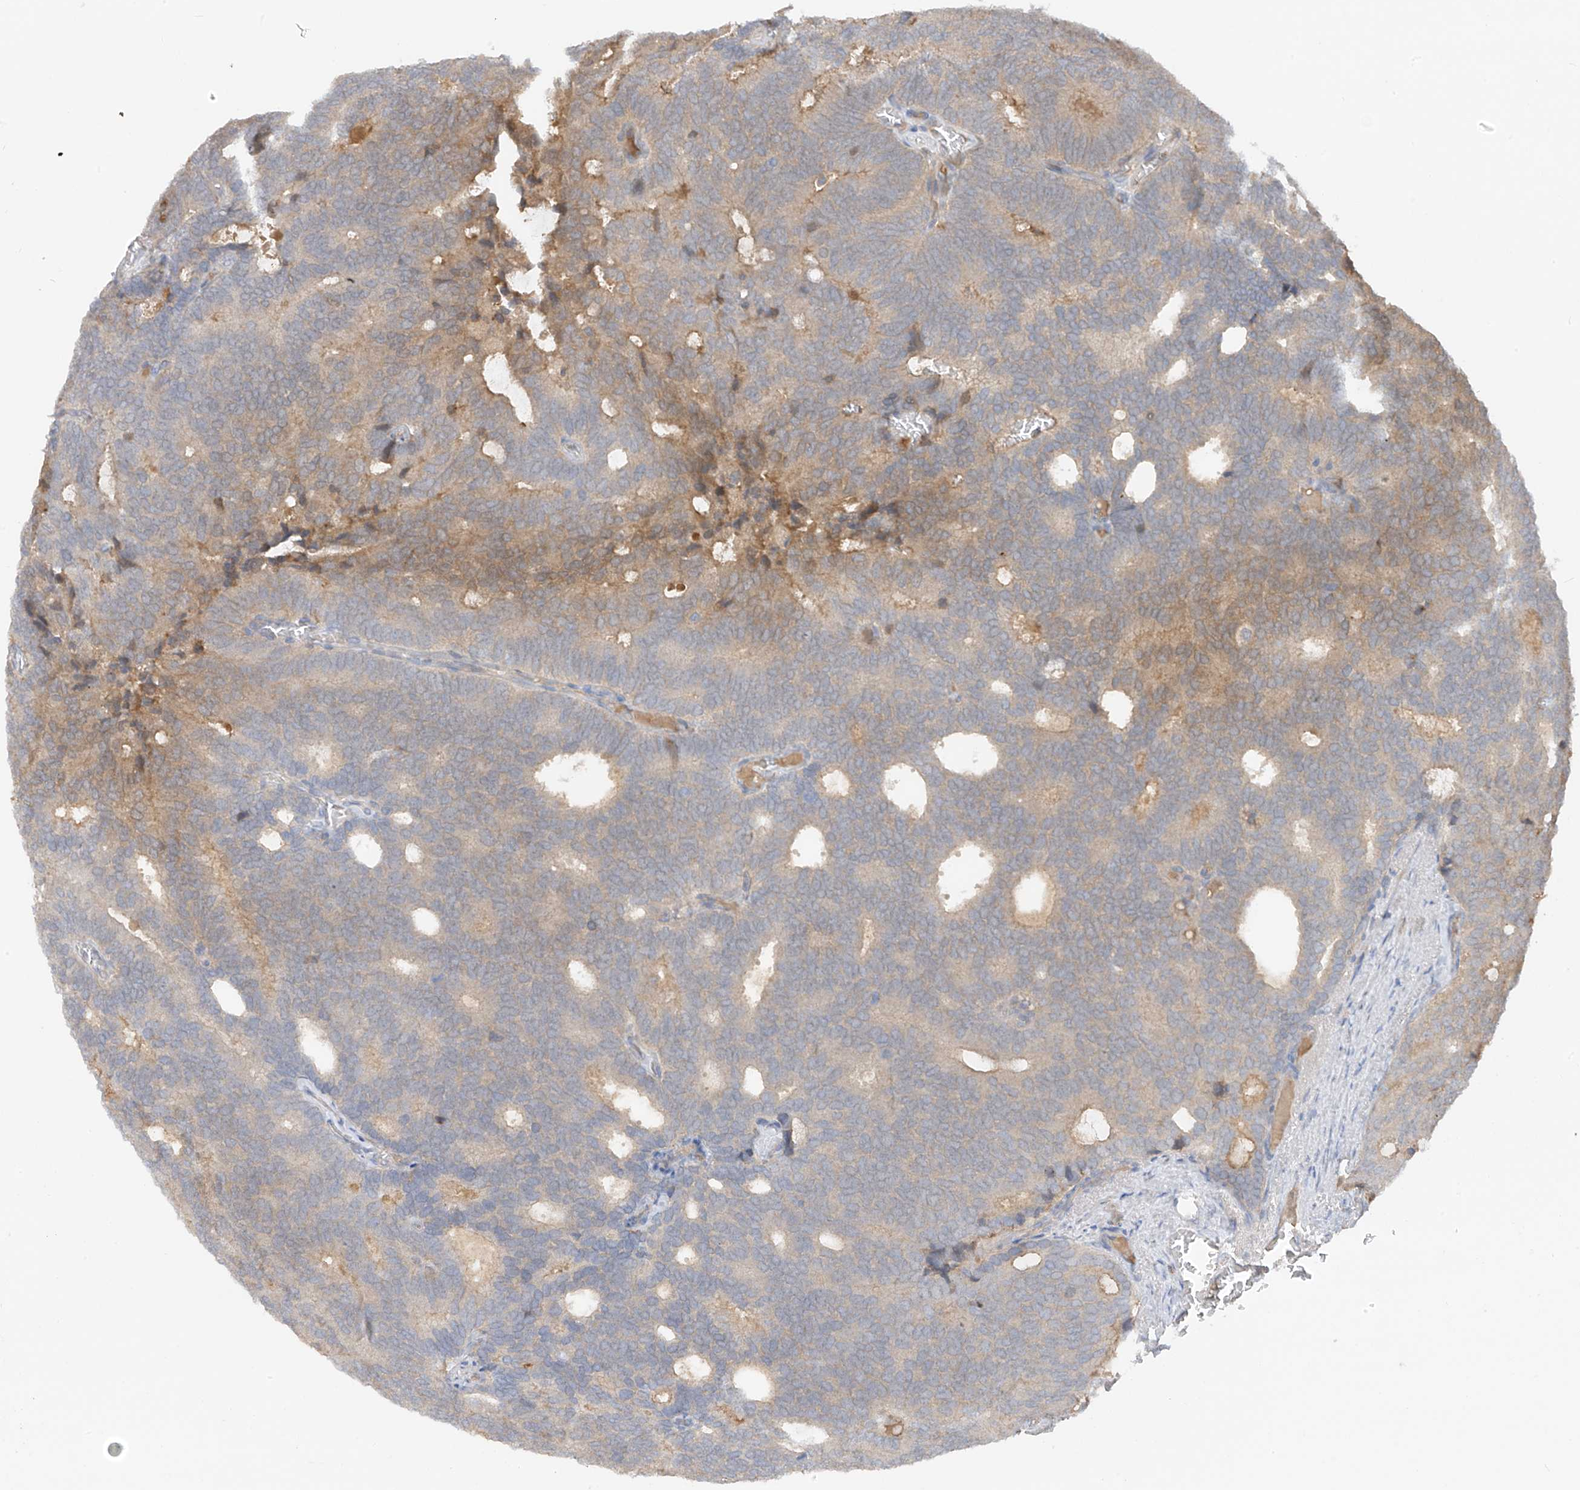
{"staining": {"intensity": "weak", "quantity": "25%-75%", "location": "cytoplasmic/membranous"}, "tissue": "prostate cancer", "cell_type": "Tumor cells", "image_type": "cancer", "snomed": [{"axis": "morphology", "description": "Adenocarcinoma, Low grade"}, {"axis": "topography", "description": "Prostate"}], "caption": "The histopathology image reveals immunohistochemical staining of prostate cancer (low-grade adenocarcinoma). There is weak cytoplasmic/membranous expression is seen in approximately 25%-75% of tumor cells.", "gene": "CACNA2D4", "patient": {"sex": "male", "age": 71}}